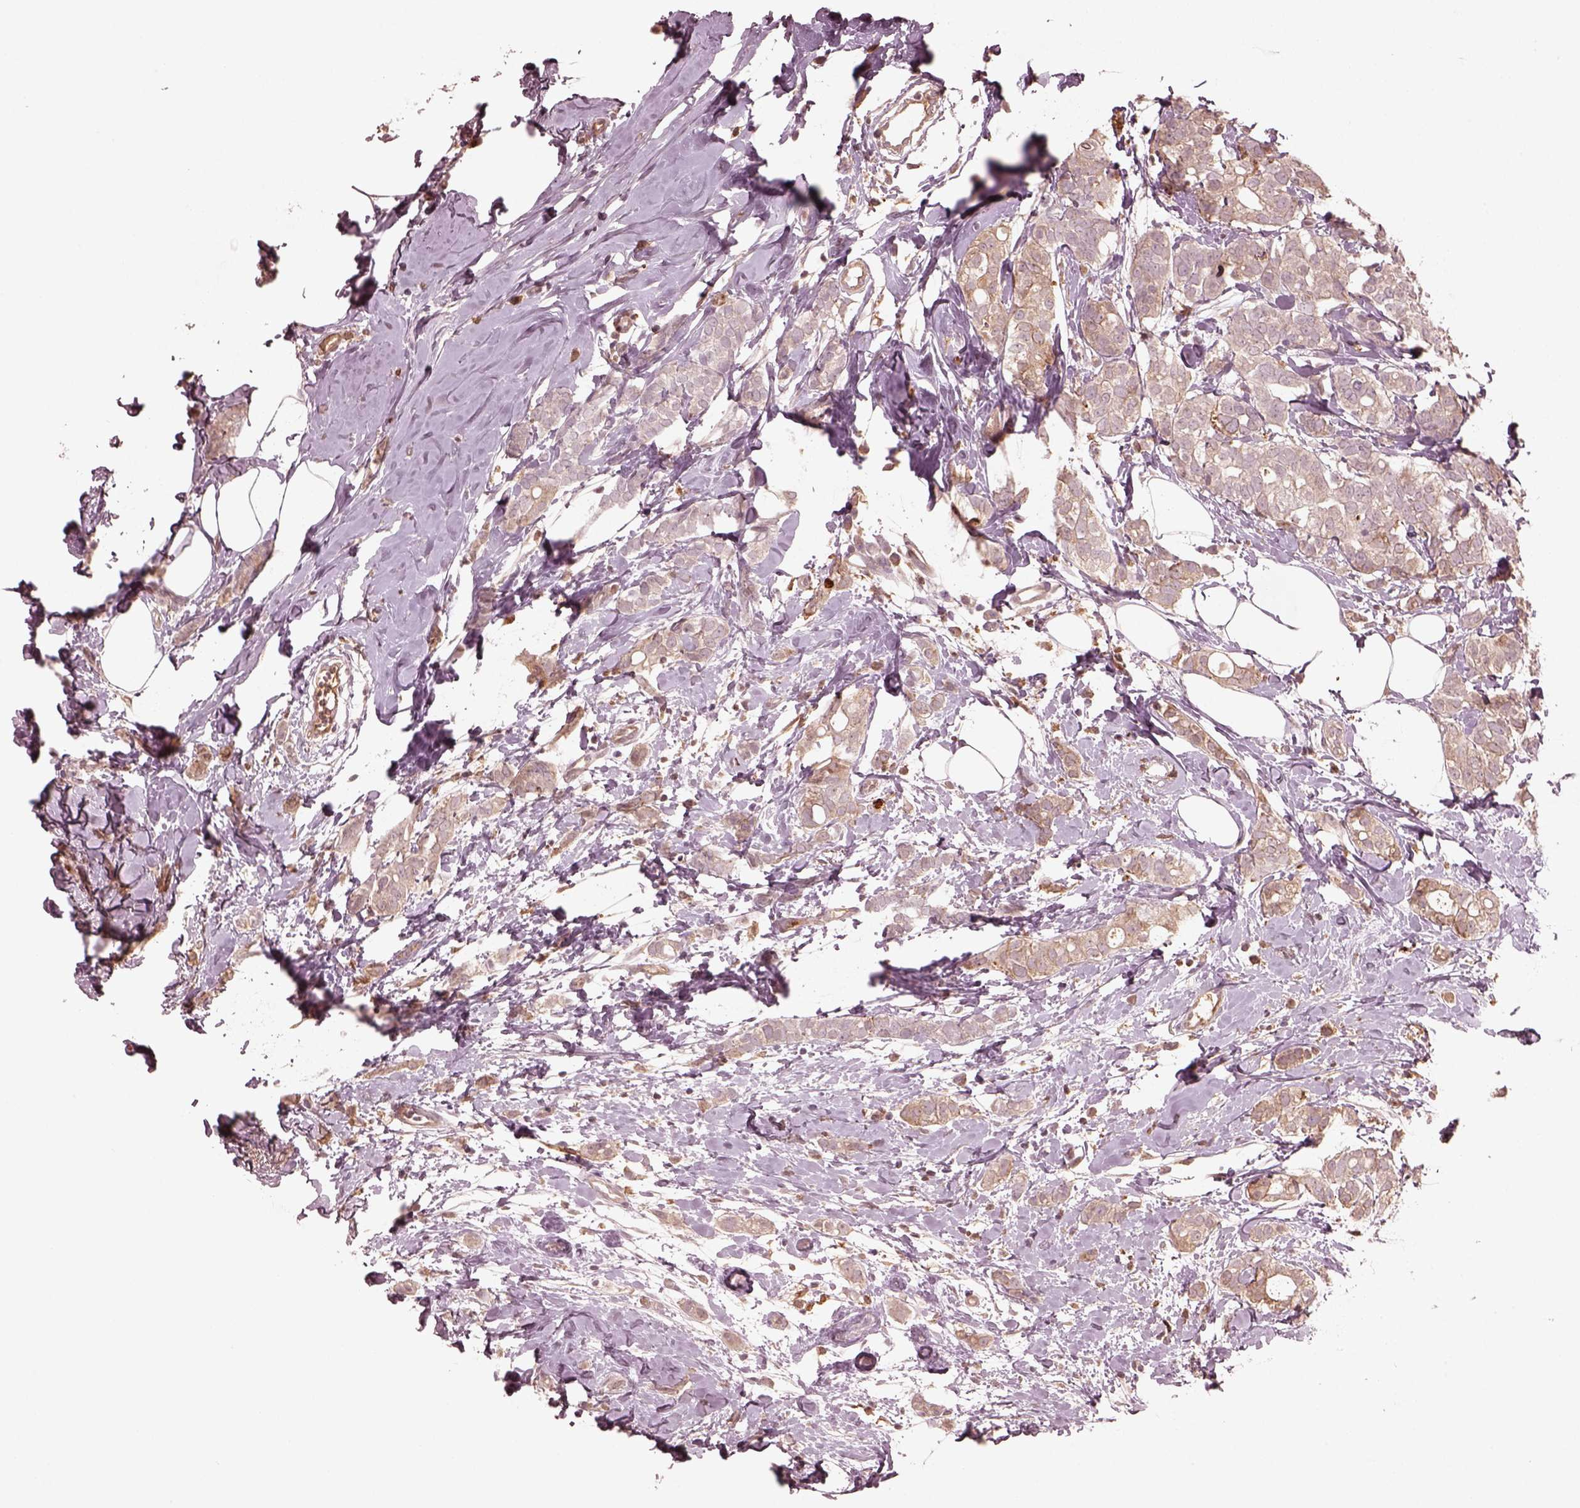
{"staining": {"intensity": "weak", "quantity": "<25%", "location": "cytoplasmic/membranous"}, "tissue": "breast cancer", "cell_type": "Tumor cells", "image_type": "cancer", "snomed": [{"axis": "morphology", "description": "Duct carcinoma"}, {"axis": "topography", "description": "Breast"}], "caption": "Immunohistochemistry image of neoplastic tissue: human breast invasive ductal carcinoma stained with DAB demonstrates no significant protein expression in tumor cells.", "gene": "VWA5B1", "patient": {"sex": "female", "age": 40}}